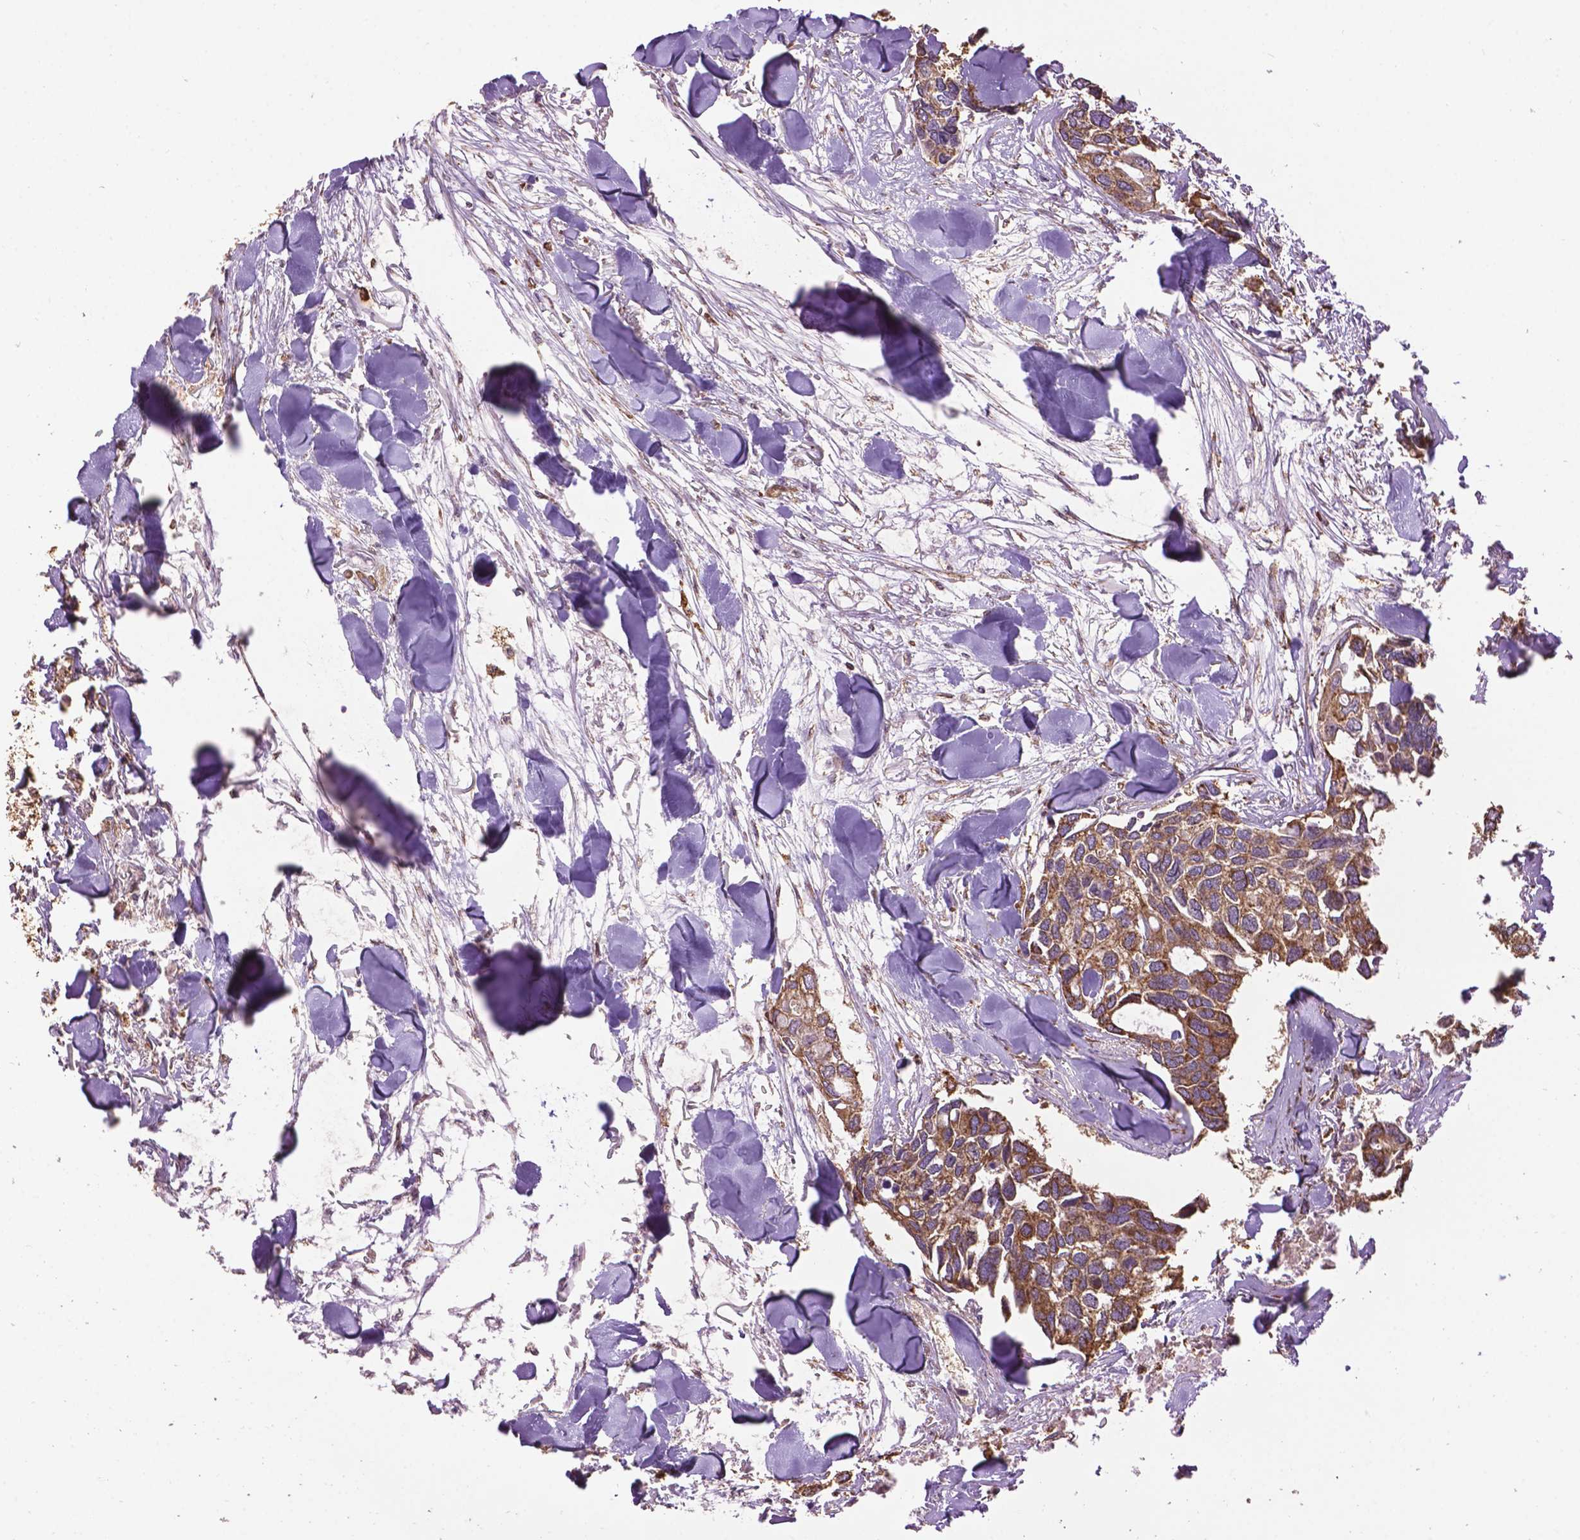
{"staining": {"intensity": "moderate", "quantity": ">75%", "location": "cytoplasmic/membranous"}, "tissue": "breast cancer", "cell_type": "Tumor cells", "image_type": "cancer", "snomed": [{"axis": "morphology", "description": "Duct carcinoma"}, {"axis": "topography", "description": "Breast"}], "caption": "A histopathology image showing moderate cytoplasmic/membranous staining in approximately >75% of tumor cells in breast cancer, as visualized by brown immunohistochemical staining.", "gene": "PPP2R5E", "patient": {"sex": "female", "age": 83}}